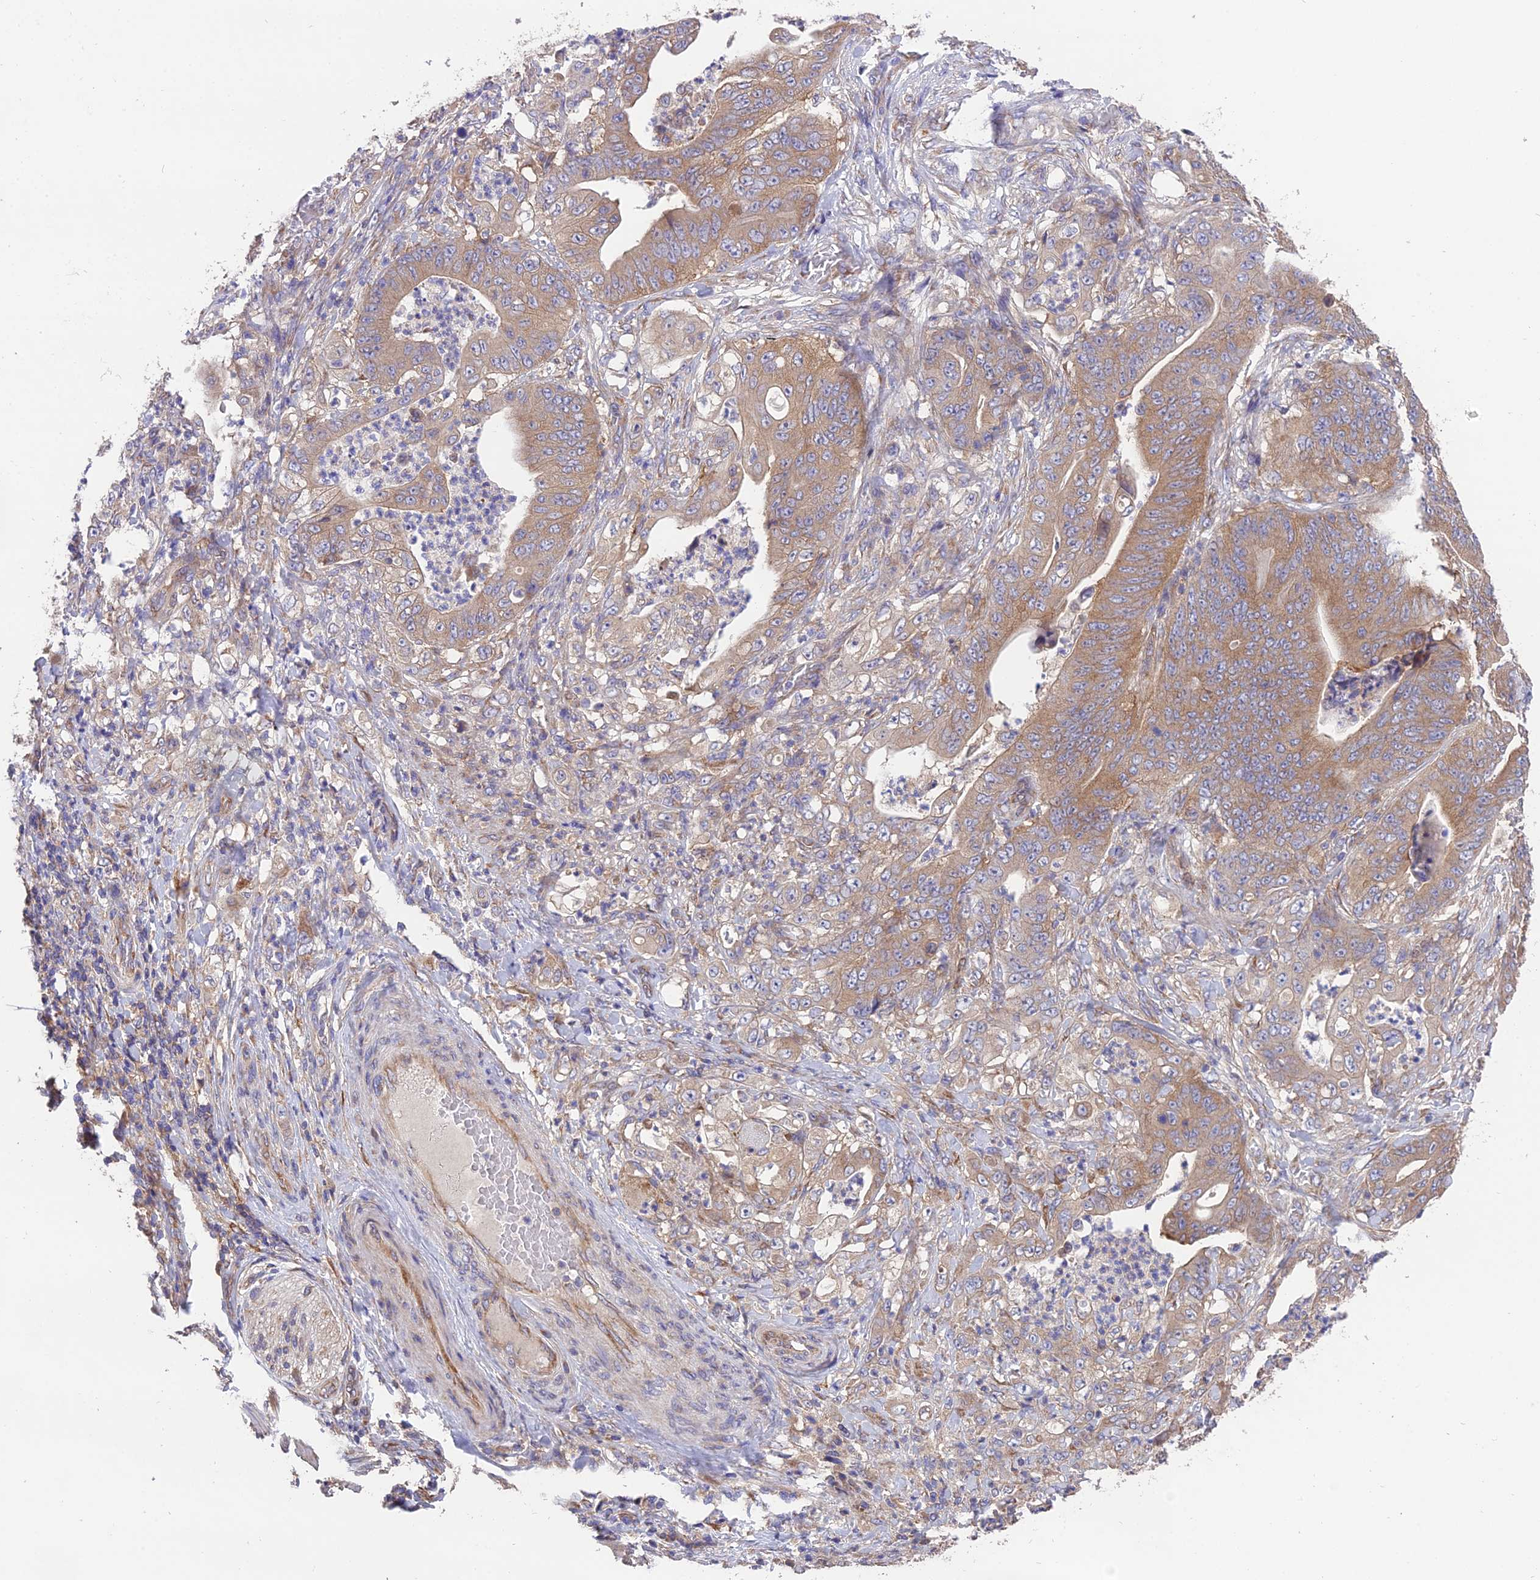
{"staining": {"intensity": "moderate", "quantity": ">75%", "location": "cytoplasmic/membranous"}, "tissue": "stomach cancer", "cell_type": "Tumor cells", "image_type": "cancer", "snomed": [{"axis": "morphology", "description": "Adenocarcinoma, NOS"}, {"axis": "topography", "description": "Stomach"}], "caption": "Protein positivity by immunohistochemistry exhibits moderate cytoplasmic/membranous staining in about >75% of tumor cells in stomach cancer (adenocarcinoma).", "gene": "BLOC1S4", "patient": {"sex": "female", "age": 73}}